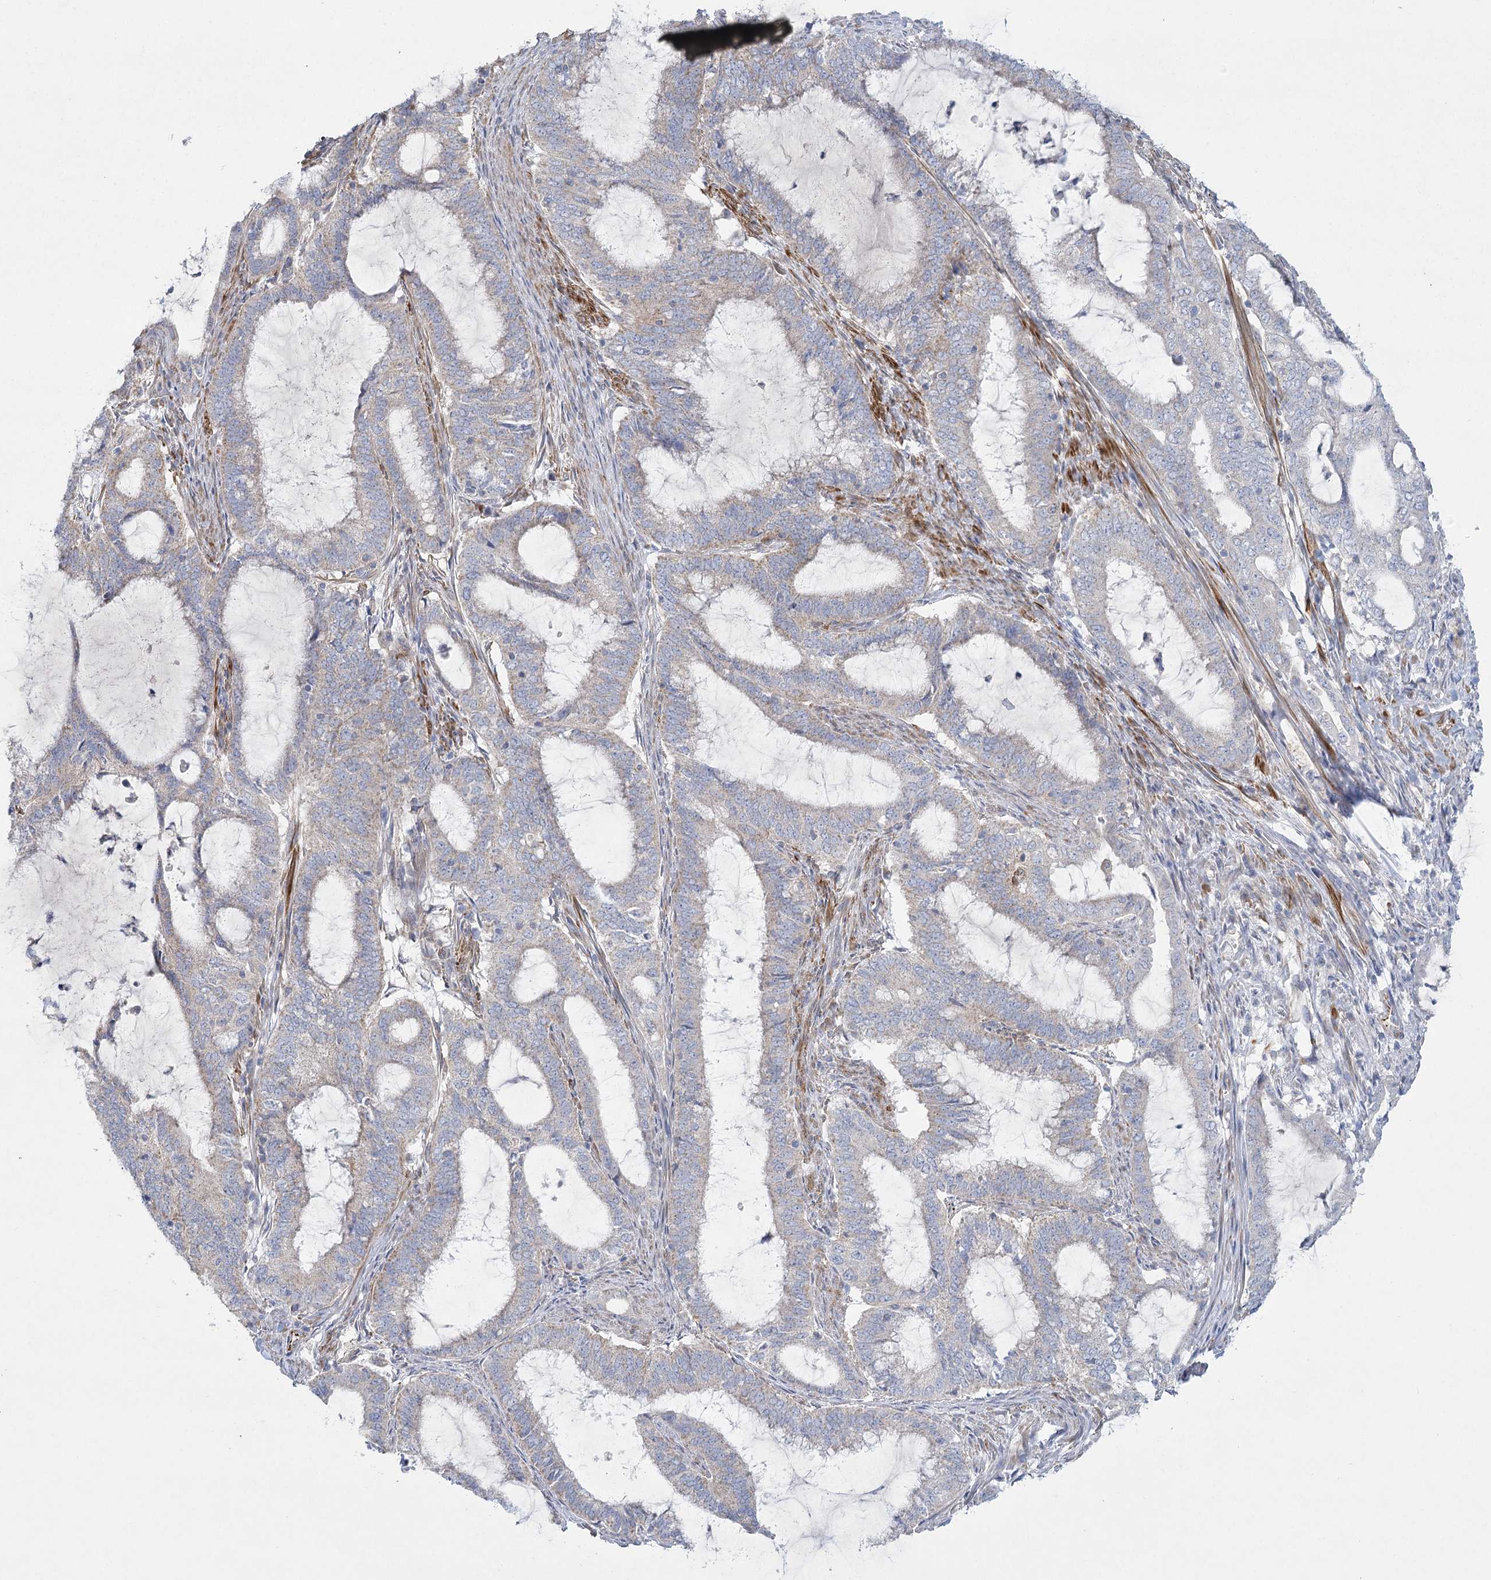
{"staining": {"intensity": "weak", "quantity": "25%-75%", "location": "cytoplasmic/membranous"}, "tissue": "endometrial cancer", "cell_type": "Tumor cells", "image_type": "cancer", "snomed": [{"axis": "morphology", "description": "Adenocarcinoma, NOS"}, {"axis": "topography", "description": "Endometrium"}], "caption": "Protein staining shows weak cytoplasmic/membranous expression in approximately 25%-75% of tumor cells in endometrial adenocarcinoma.", "gene": "DHTKD1", "patient": {"sex": "female", "age": 51}}